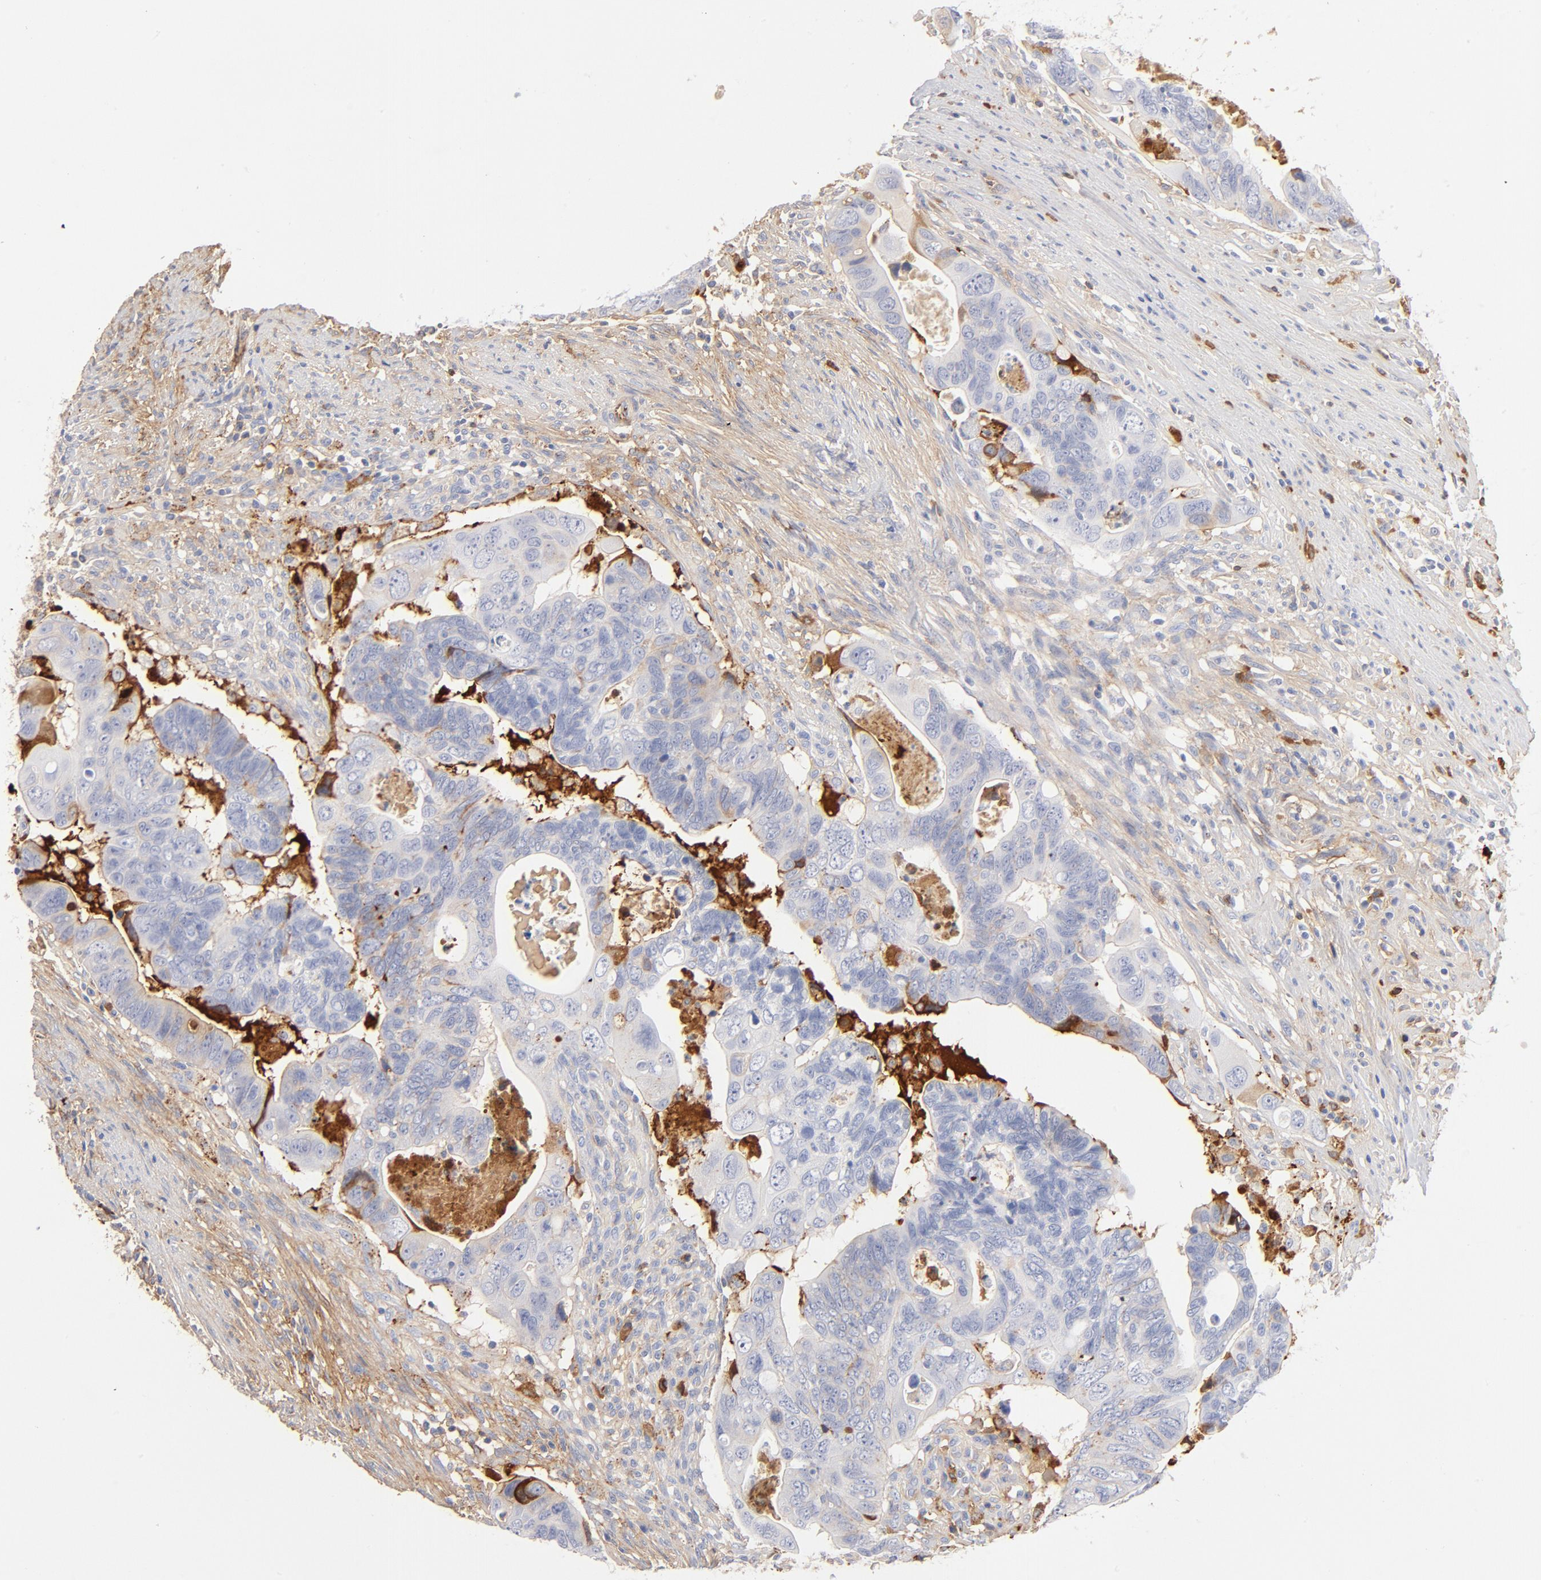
{"staining": {"intensity": "negative", "quantity": "none", "location": "none"}, "tissue": "colorectal cancer", "cell_type": "Tumor cells", "image_type": "cancer", "snomed": [{"axis": "morphology", "description": "Adenocarcinoma, NOS"}, {"axis": "topography", "description": "Rectum"}], "caption": "Tumor cells show no significant protein expression in adenocarcinoma (colorectal). The staining is performed using DAB (3,3'-diaminobenzidine) brown chromogen with nuclei counter-stained in using hematoxylin.", "gene": "C3", "patient": {"sex": "male", "age": 53}}